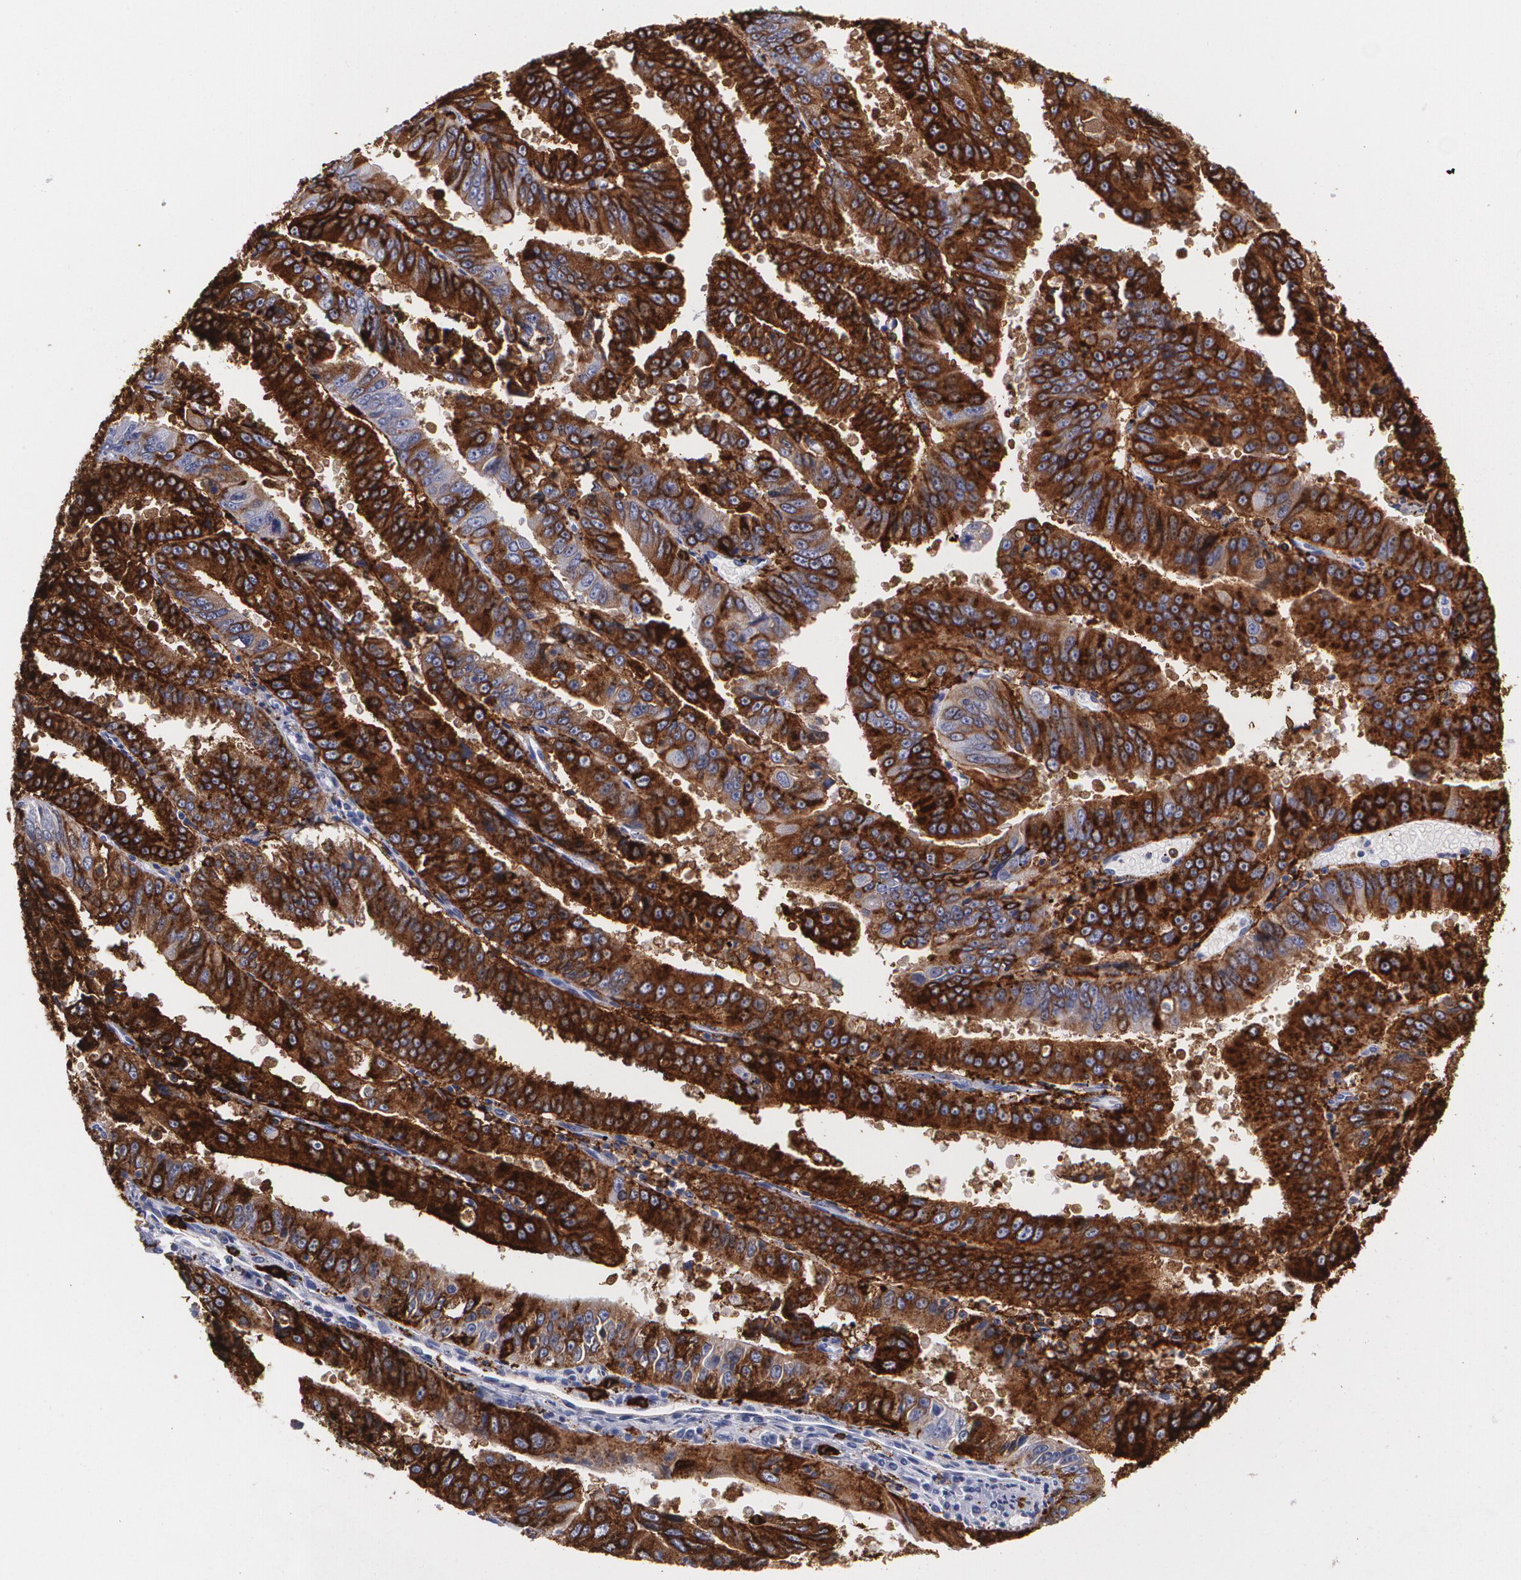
{"staining": {"intensity": "strong", "quantity": ">75%", "location": "cytoplasmic/membranous"}, "tissue": "endometrial cancer", "cell_type": "Tumor cells", "image_type": "cancer", "snomed": [{"axis": "morphology", "description": "Adenocarcinoma, NOS"}, {"axis": "topography", "description": "Endometrium"}], "caption": "Immunohistochemical staining of human endometrial cancer displays strong cytoplasmic/membranous protein expression in about >75% of tumor cells. The staining was performed using DAB to visualize the protein expression in brown, while the nuclei were stained in blue with hematoxylin (Magnification: 20x).", "gene": "HLA-DRA", "patient": {"sex": "female", "age": 66}}